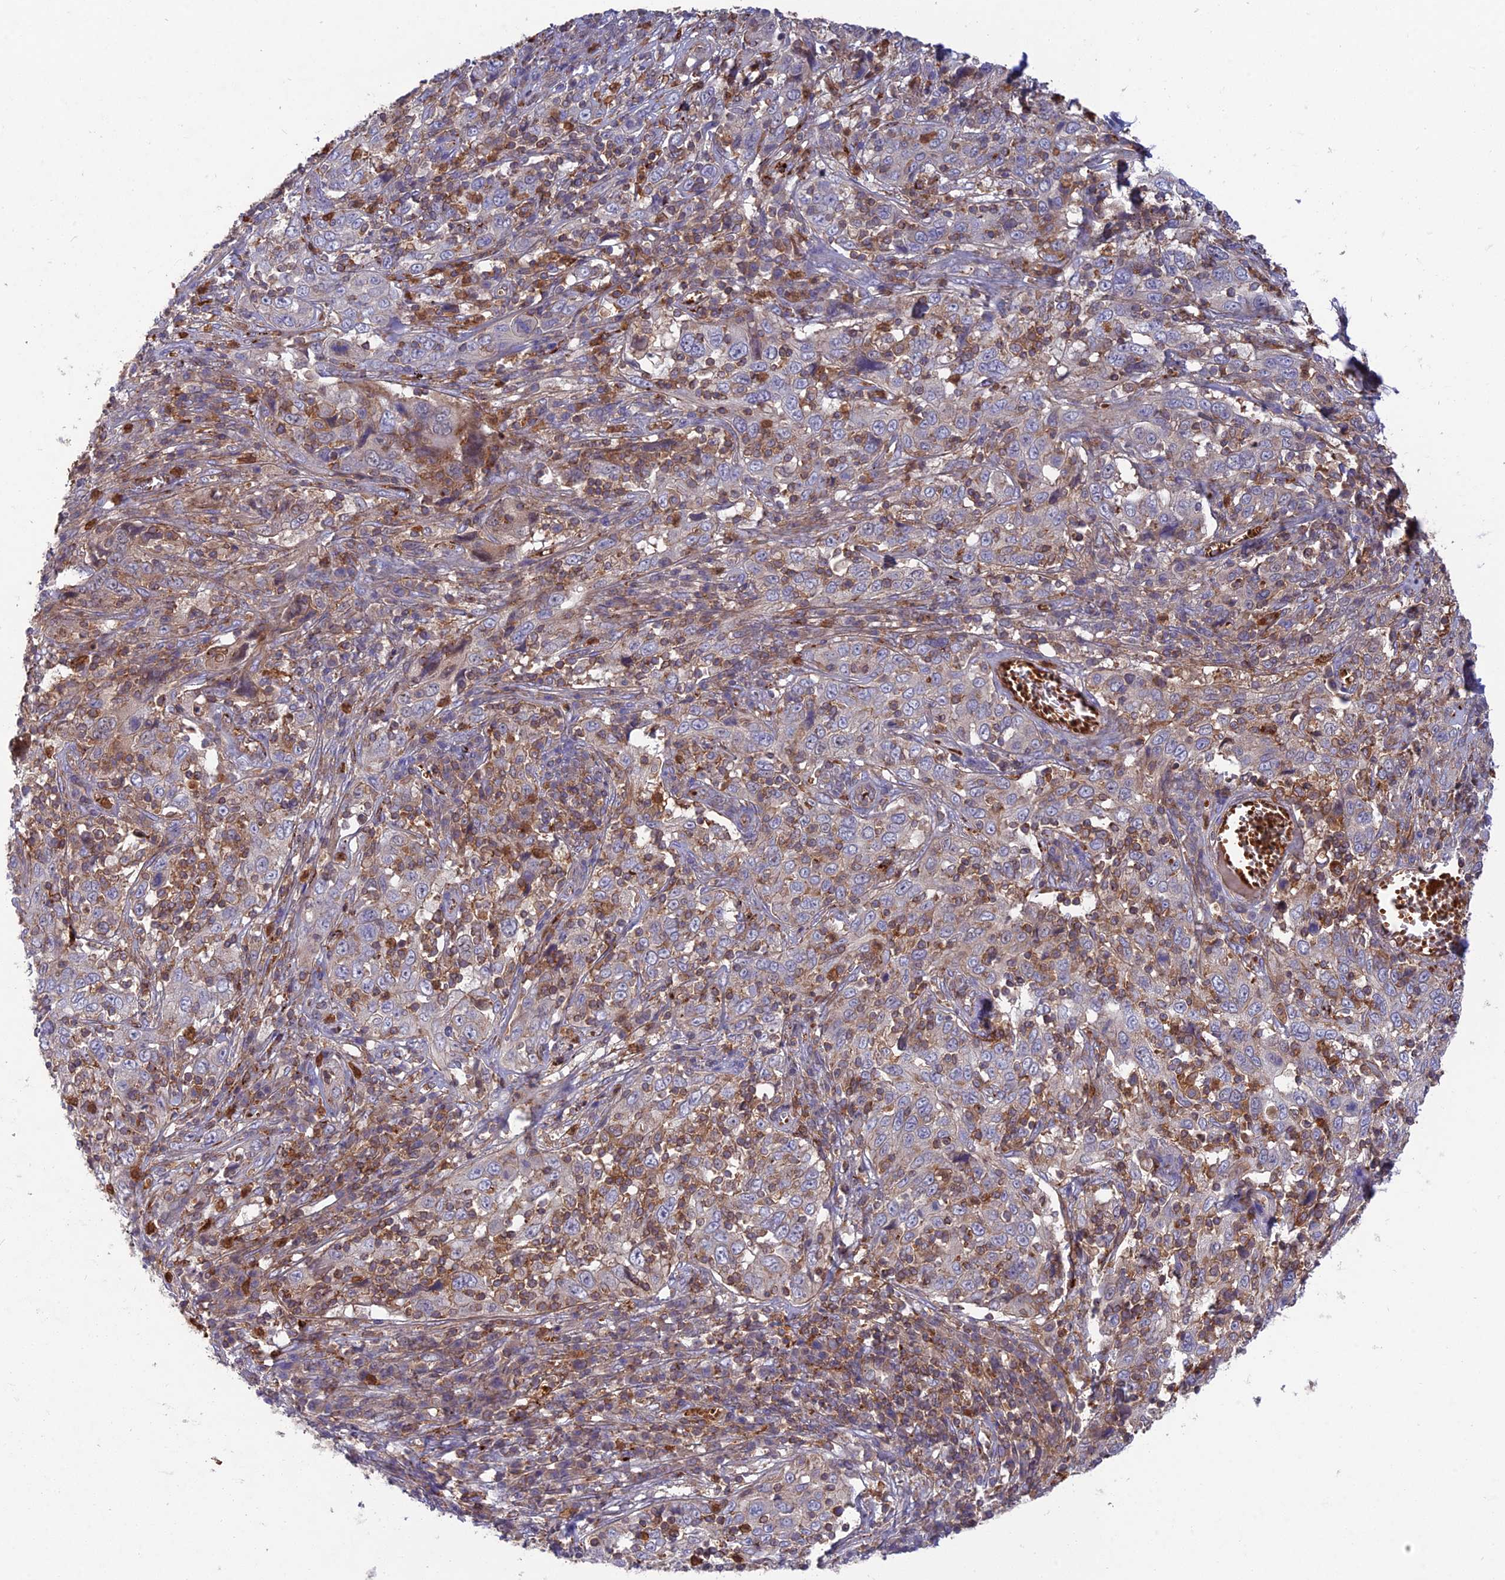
{"staining": {"intensity": "negative", "quantity": "none", "location": "none"}, "tissue": "cervical cancer", "cell_type": "Tumor cells", "image_type": "cancer", "snomed": [{"axis": "morphology", "description": "Squamous cell carcinoma, NOS"}, {"axis": "topography", "description": "Cervix"}], "caption": "The micrograph displays no staining of tumor cells in cervical cancer.", "gene": "CPNE7", "patient": {"sex": "female", "age": 46}}